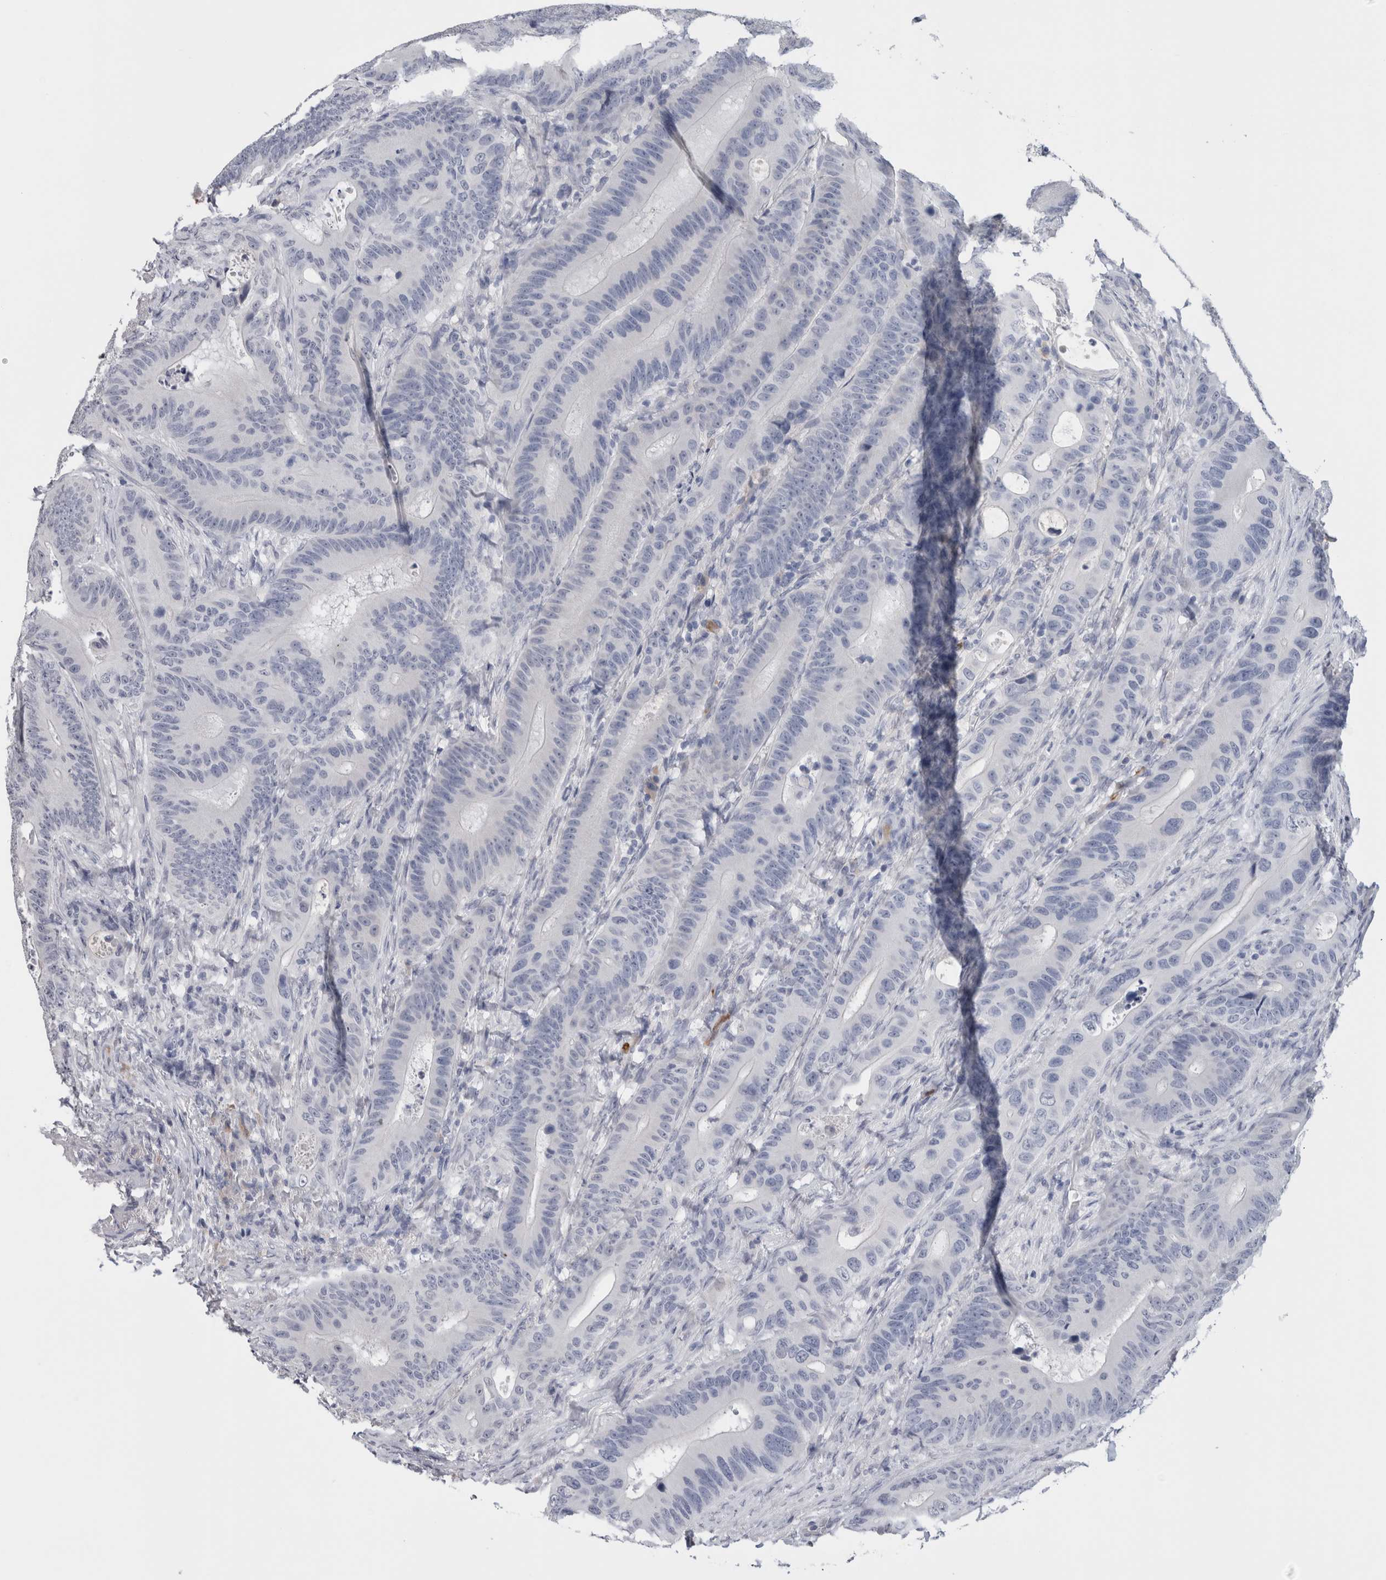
{"staining": {"intensity": "negative", "quantity": "none", "location": "none"}, "tissue": "colorectal cancer", "cell_type": "Tumor cells", "image_type": "cancer", "snomed": [{"axis": "morphology", "description": "Adenocarcinoma, NOS"}, {"axis": "topography", "description": "Colon"}], "caption": "This is an immunohistochemistry (IHC) micrograph of human colorectal cancer (adenocarcinoma). There is no staining in tumor cells.", "gene": "FABP4", "patient": {"sex": "male", "age": 83}}